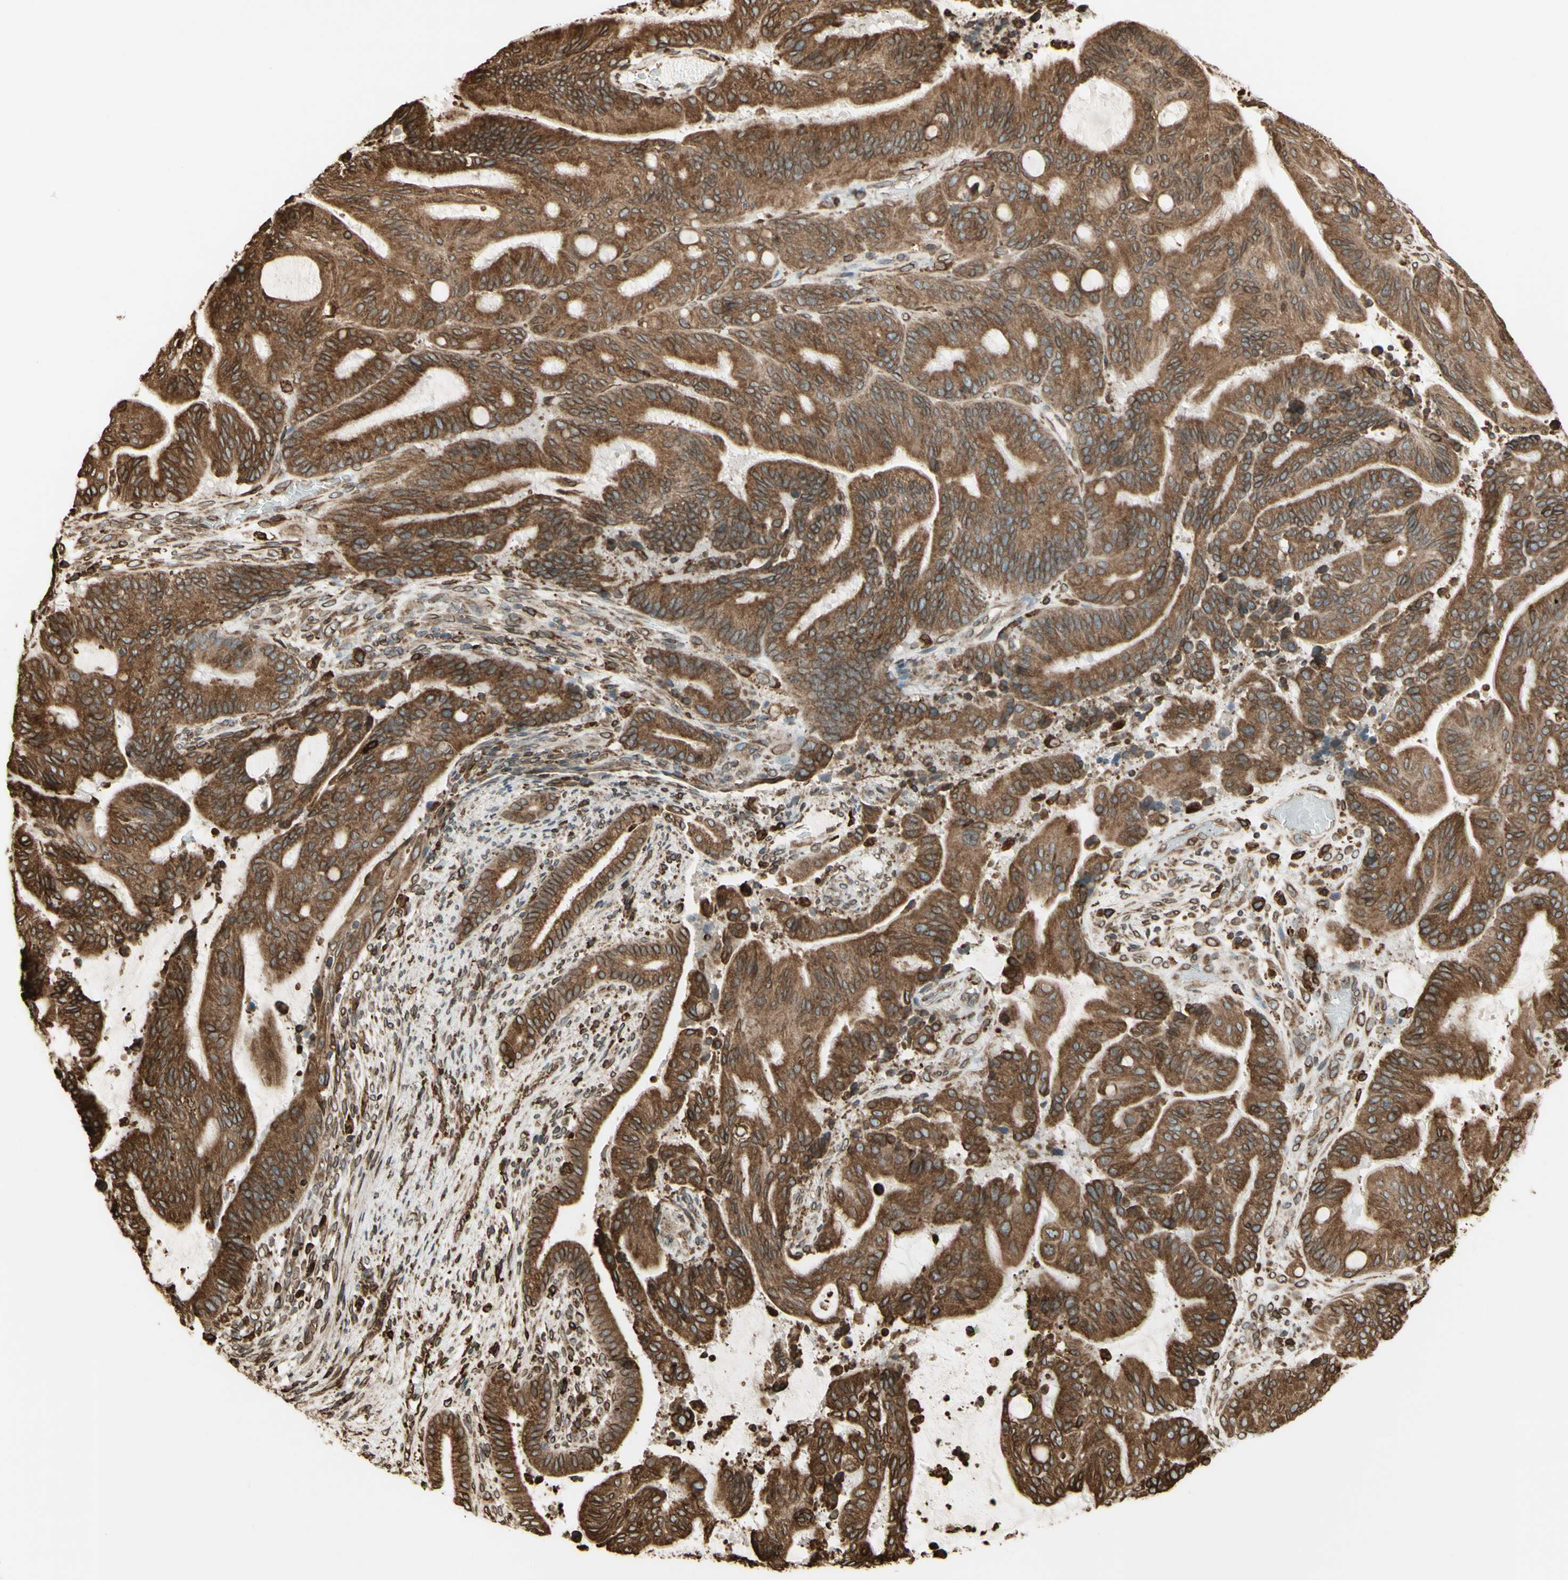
{"staining": {"intensity": "moderate", "quantity": ">75%", "location": "cytoplasmic/membranous"}, "tissue": "liver cancer", "cell_type": "Tumor cells", "image_type": "cancer", "snomed": [{"axis": "morphology", "description": "Cholangiocarcinoma"}, {"axis": "topography", "description": "Liver"}], "caption": "Brown immunohistochemical staining in liver cholangiocarcinoma shows moderate cytoplasmic/membranous staining in about >75% of tumor cells.", "gene": "CANX", "patient": {"sex": "female", "age": 73}}